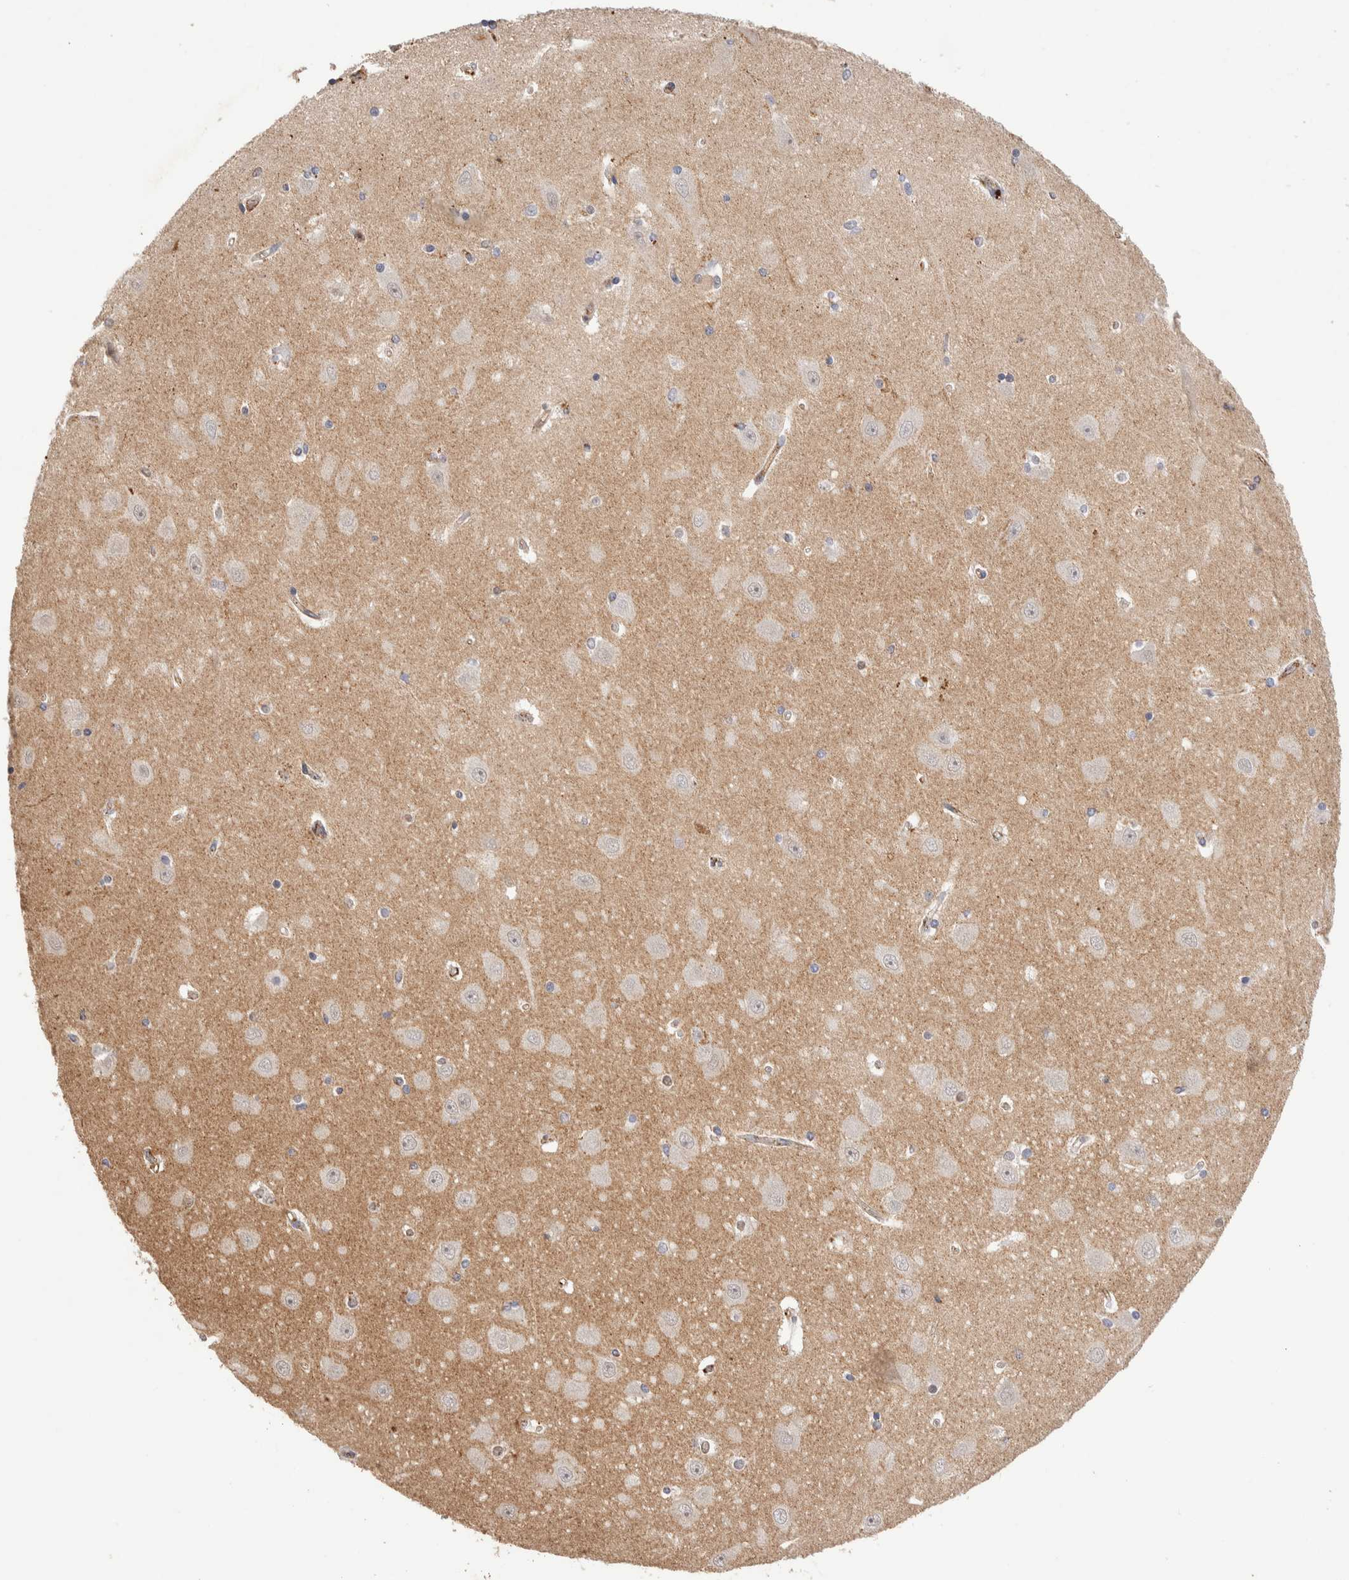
{"staining": {"intensity": "negative", "quantity": "none", "location": "none"}, "tissue": "hippocampus", "cell_type": "Glial cells", "image_type": "normal", "snomed": [{"axis": "morphology", "description": "Normal tissue, NOS"}, {"axis": "topography", "description": "Hippocampus"}], "caption": "An immunohistochemistry histopathology image of unremarkable hippocampus is shown. There is no staining in glial cells of hippocampus. The staining is performed using DAB brown chromogen with nuclei counter-stained in using hematoxylin.", "gene": "NSMAF", "patient": {"sex": "male", "age": 45}}